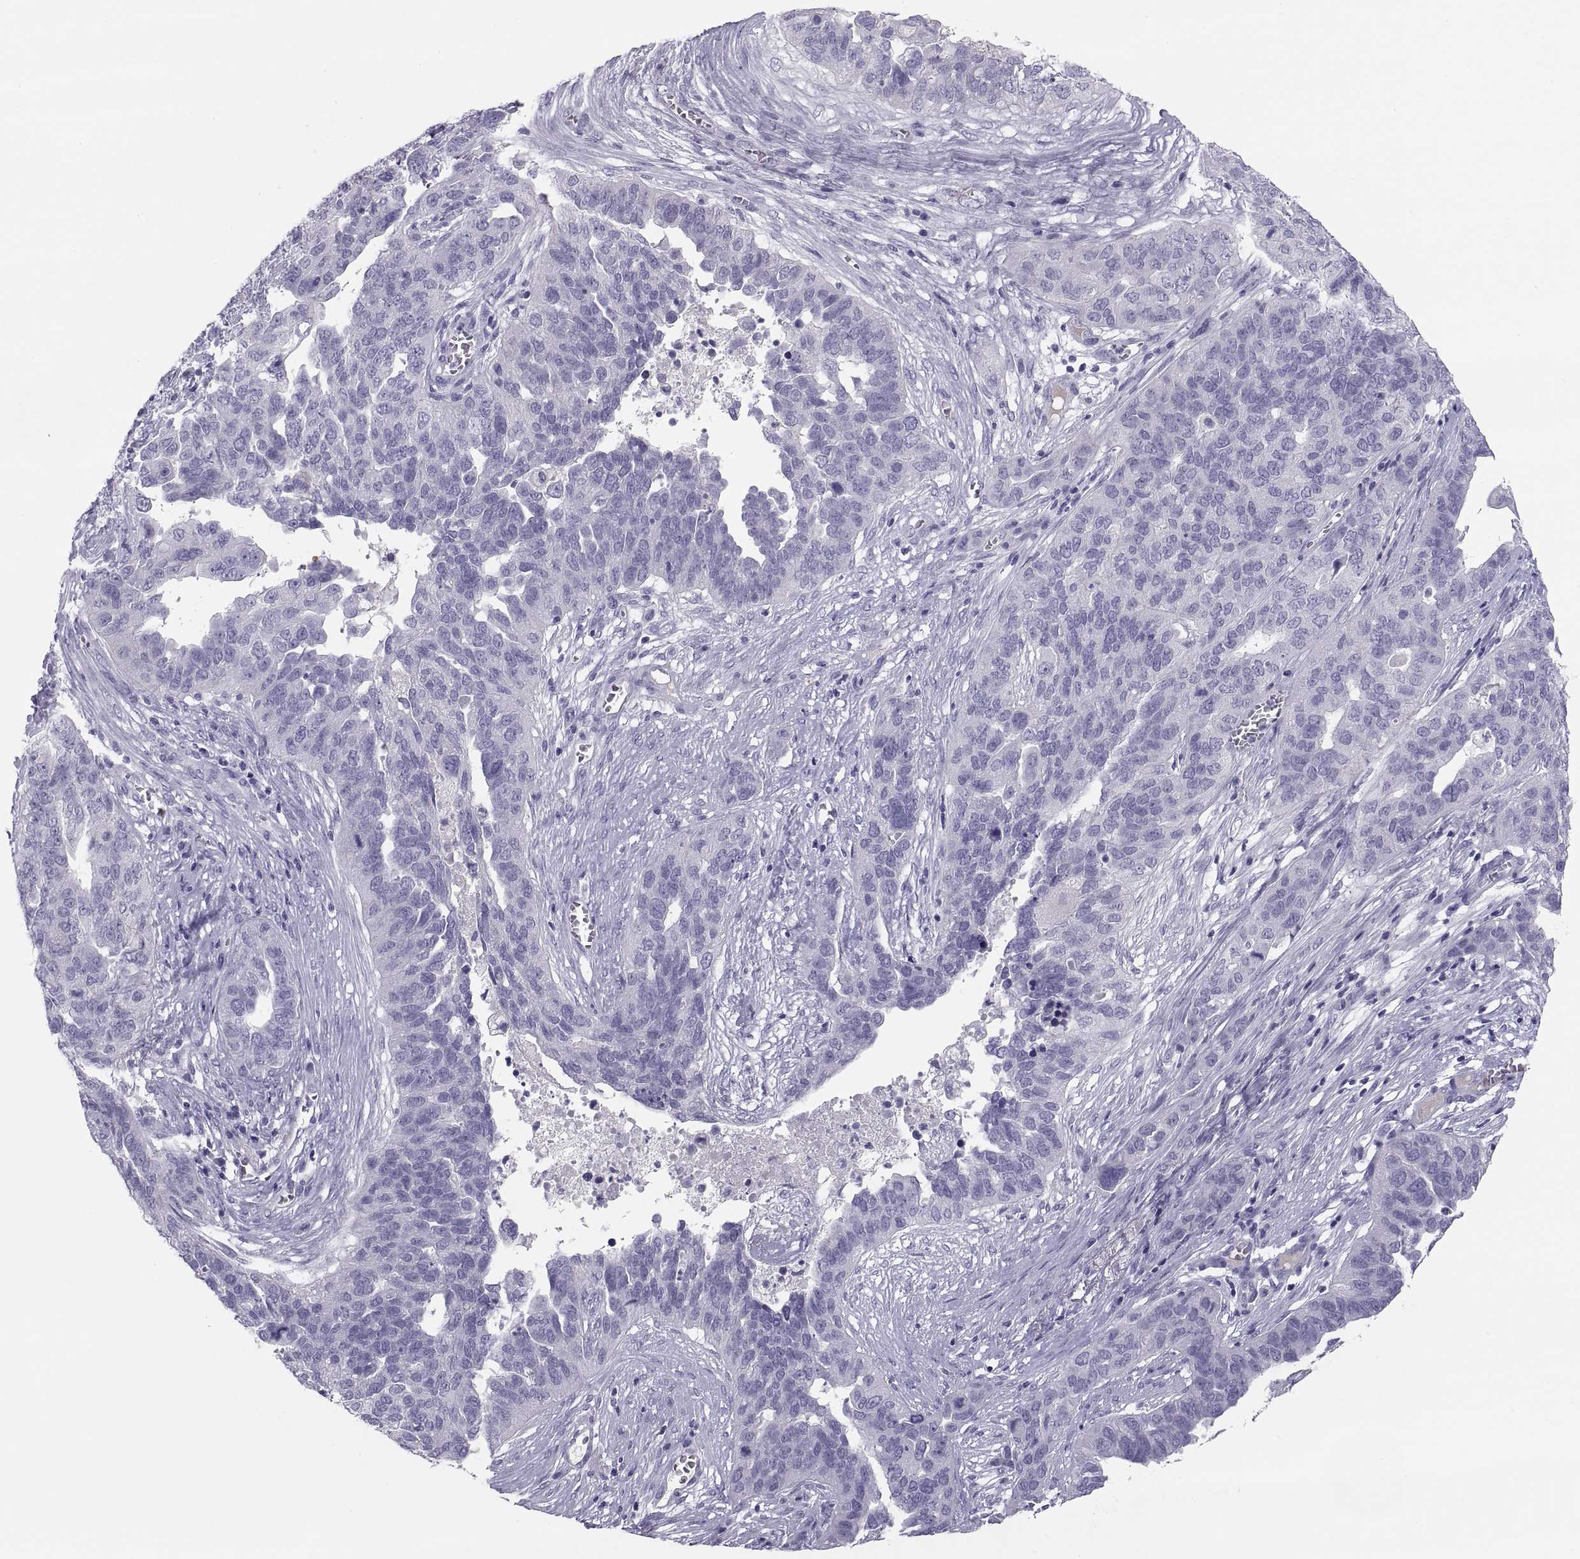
{"staining": {"intensity": "negative", "quantity": "none", "location": "none"}, "tissue": "ovarian cancer", "cell_type": "Tumor cells", "image_type": "cancer", "snomed": [{"axis": "morphology", "description": "Carcinoma, endometroid"}, {"axis": "topography", "description": "Soft tissue"}, {"axis": "topography", "description": "Ovary"}], "caption": "Immunohistochemistry of human endometroid carcinoma (ovarian) displays no positivity in tumor cells. The staining was performed using DAB to visualize the protein expression in brown, while the nuclei were stained in blue with hematoxylin (Magnification: 20x).", "gene": "MAGEB2", "patient": {"sex": "female", "age": 52}}